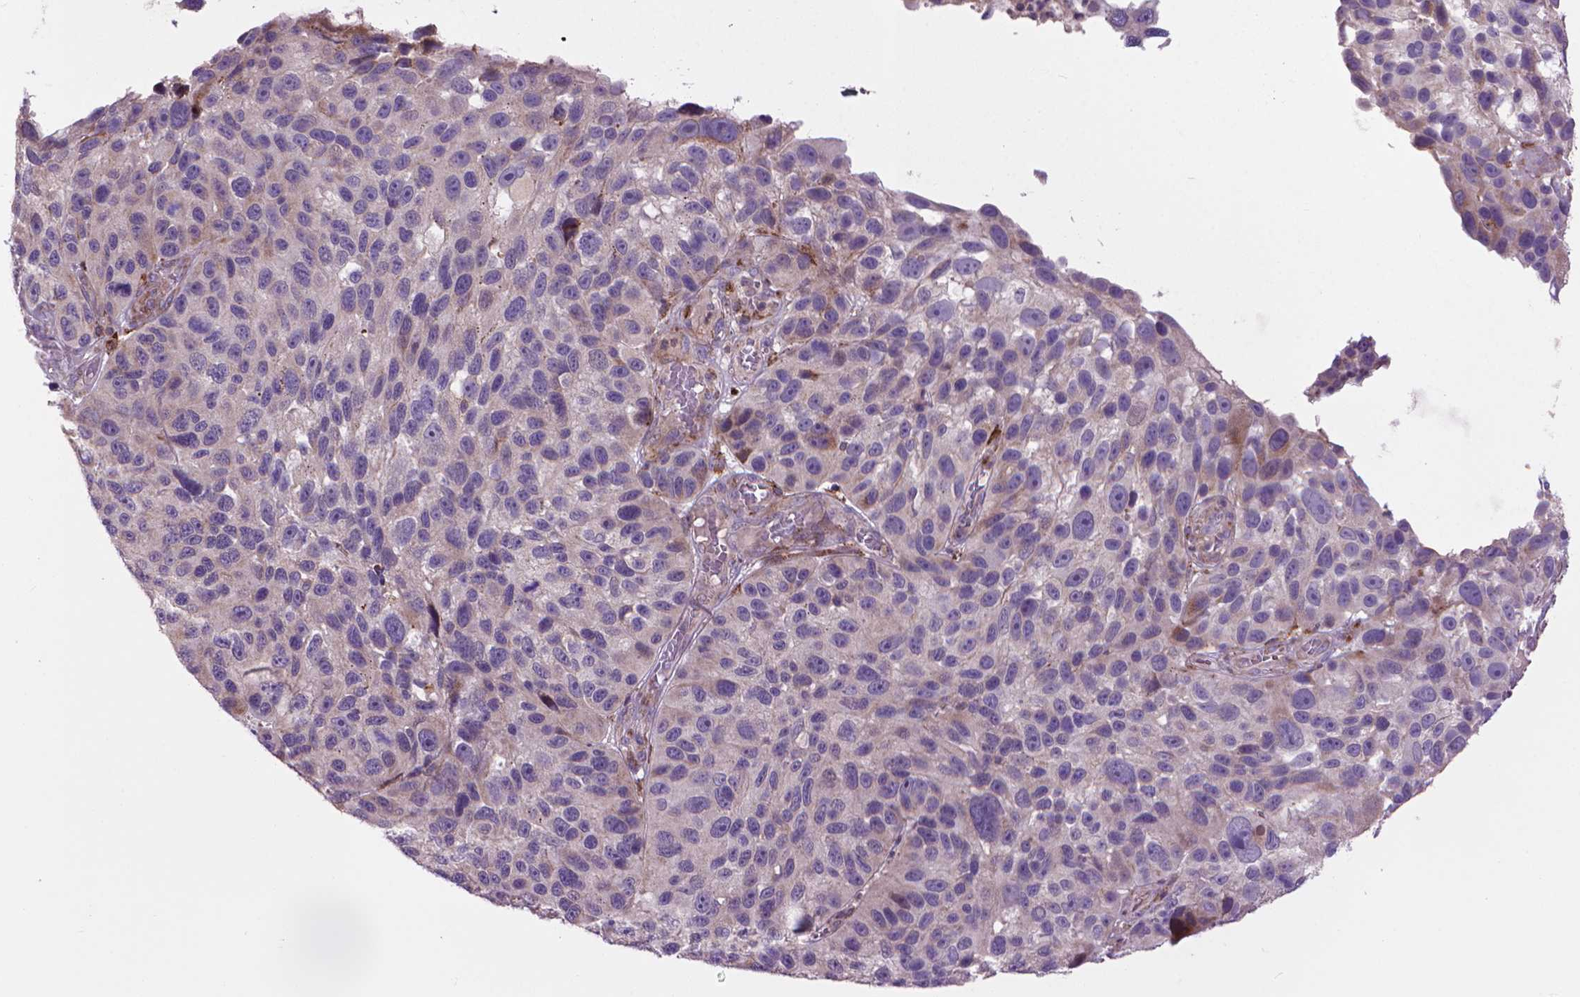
{"staining": {"intensity": "negative", "quantity": "none", "location": "none"}, "tissue": "melanoma", "cell_type": "Tumor cells", "image_type": "cancer", "snomed": [{"axis": "morphology", "description": "Malignant melanoma, NOS"}, {"axis": "topography", "description": "Skin"}], "caption": "Protein analysis of melanoma demonstrates no significant expression in tumor cells.", "gene": "MYH14", "patient": {"sex": "male", "age": 53}}